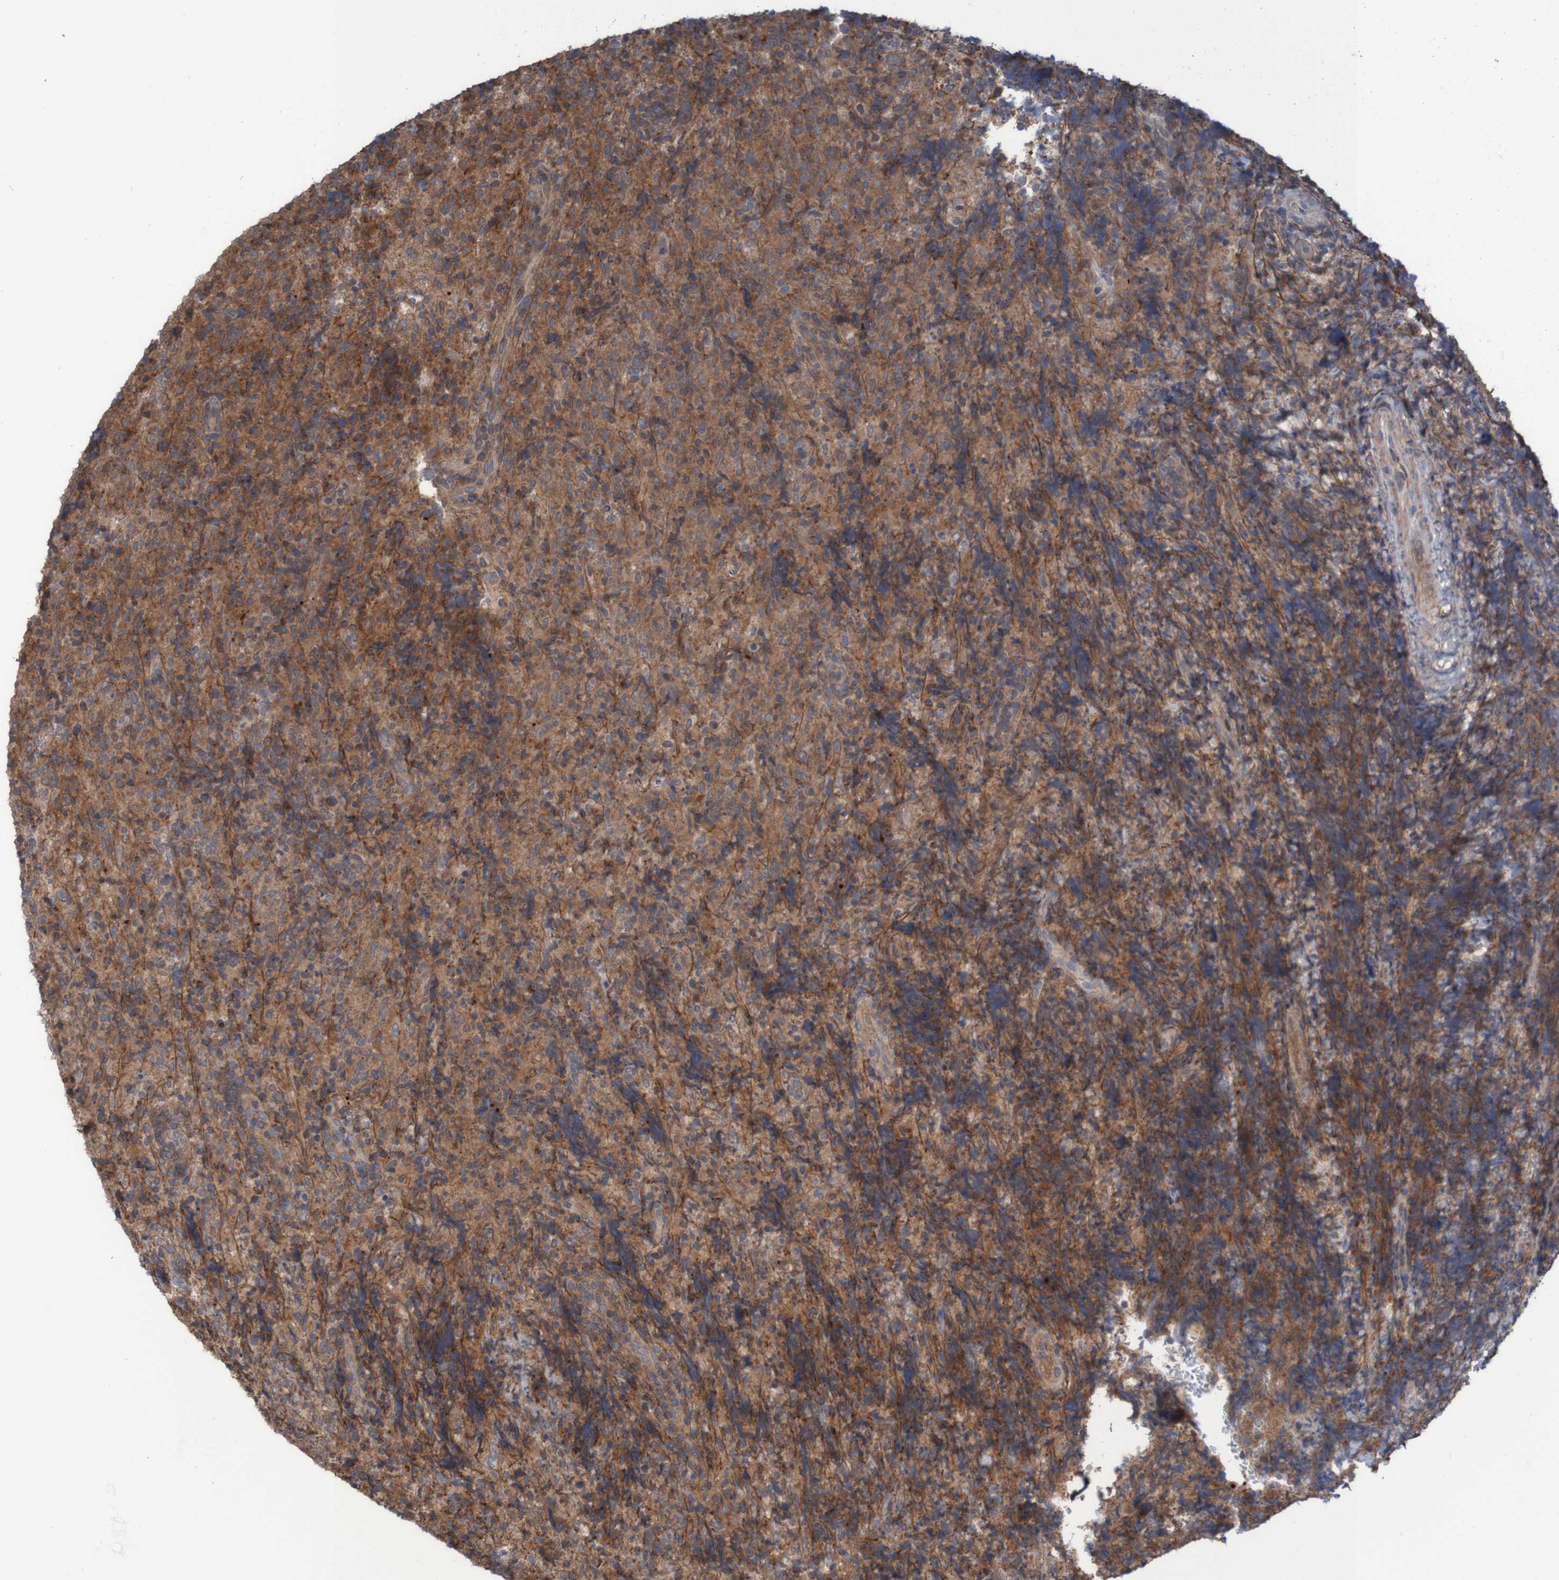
{"staining": {"intensity": "moderate", "quantity": ">75%", "location": "cytoplasmic/membranous"}, "tissue": "lymphoma", "cell_type": "Tumor cells", "image_type": "cancer", "snomed": [{"axis": "morphology", "description": "Malignant lymphoma, non-Hodgkin's type, High grade"}, {"axis": "topography", "description": "Tonsil"}], "caption": "A micrograph of lymphoma stained for a protein exhibits moderate cytoplasmic/membranous brown staining in tumor cells. (Brightfield microscopy of DAB IHC at high magnification).", "gene": "PDGFB", "patient": {"sex": "female", "age": 36}}